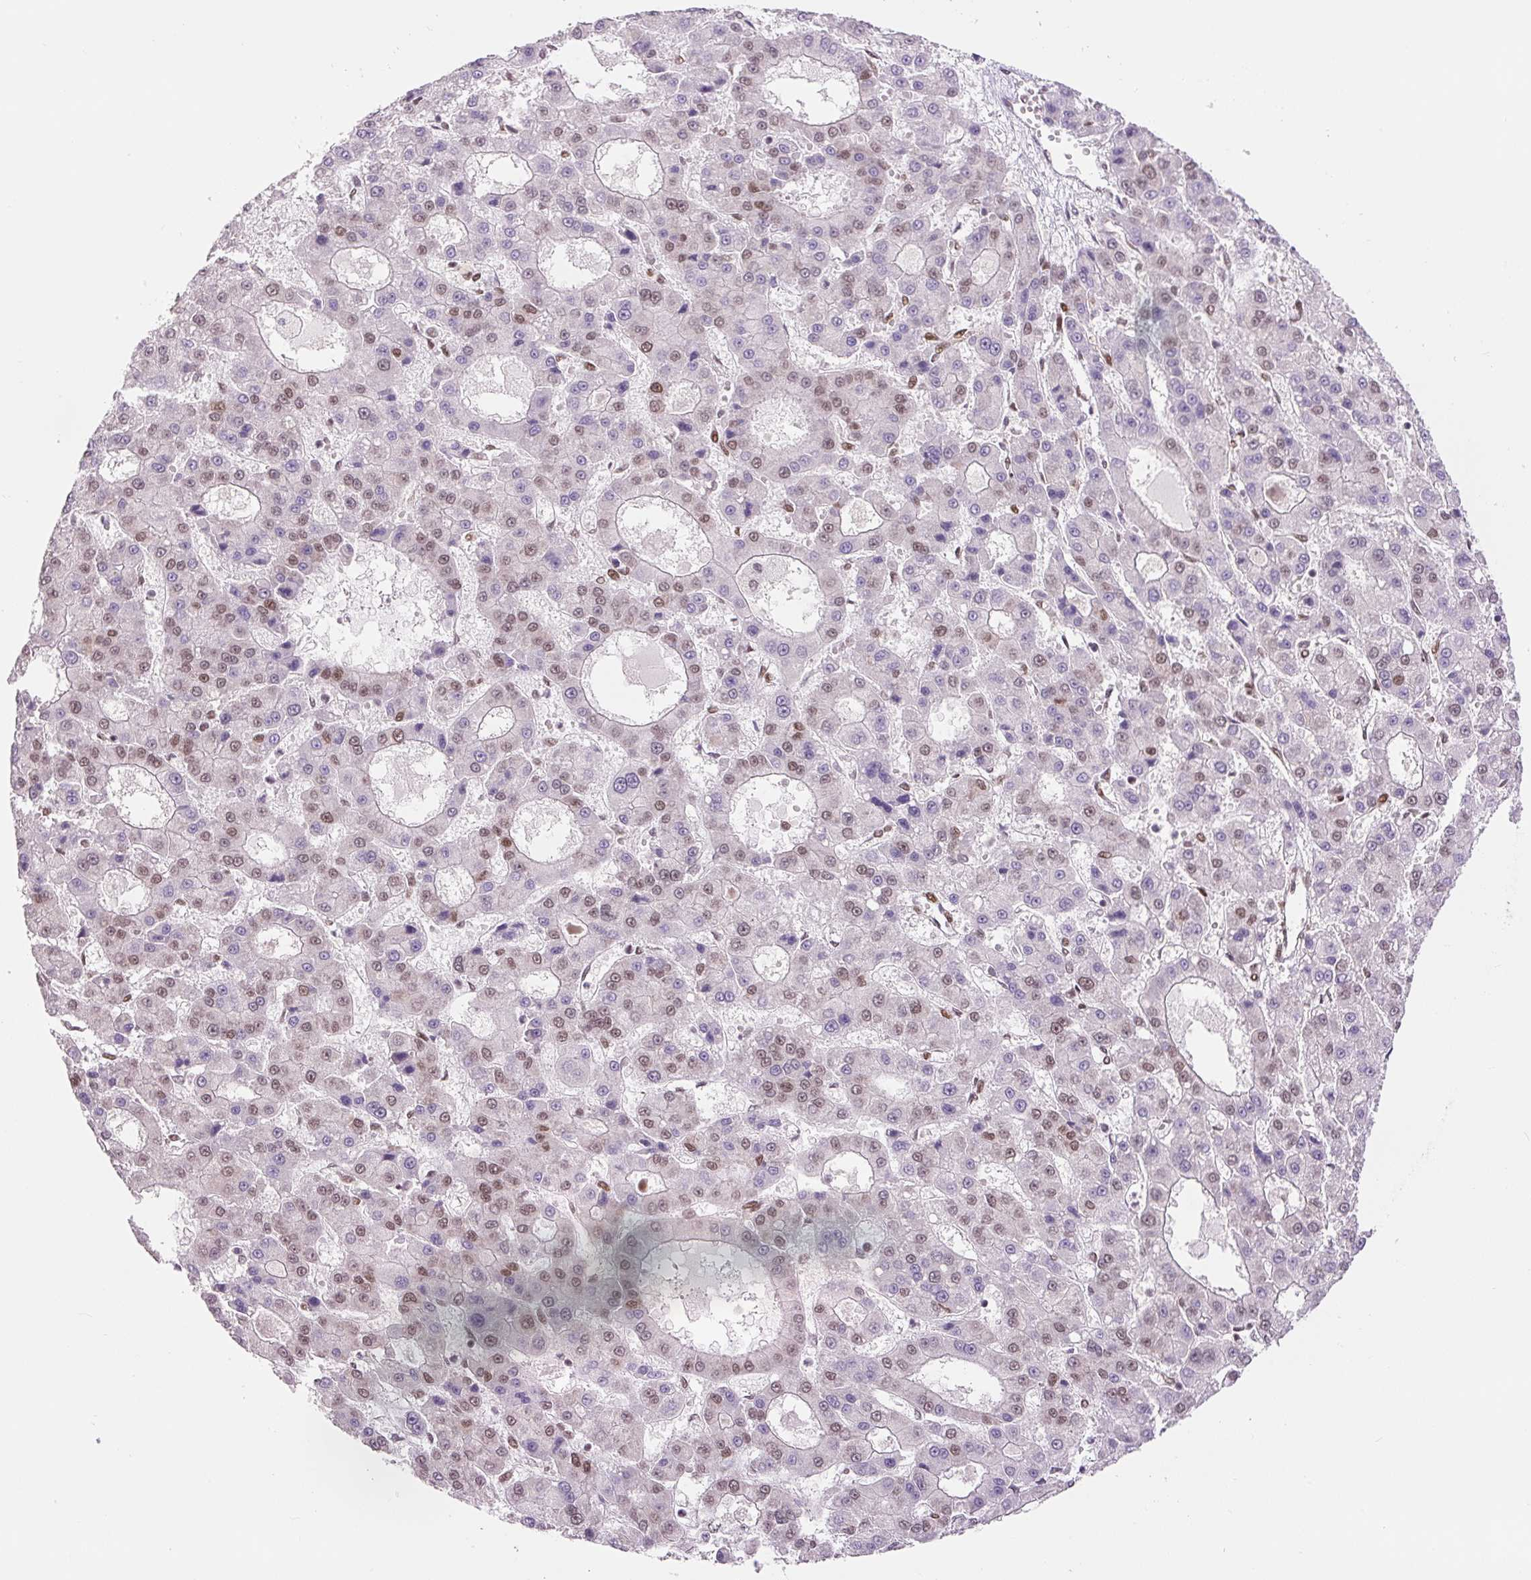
{"staining": {"intensity": "moderate", "quantity": "25%-75%", "location": "nuclear"}, "tissue": "liver cancer", "cell_type": "Tumor cells", "image_type": "cancer", "snomed": [{"axis": "morphology", "description": "Carcinoma, Hepatocellular, NOS"}, {"axis": "topography", "description": "Liver"}], "caption": "Brown immunohistochemical staining in human liver cancer (hepatocellular carcinoma) shows moderate nuclear positivity in approximately 25%-75% of tumor cells.", "gene": "FUS", "patient": {"sex": "male", "age": 70}}